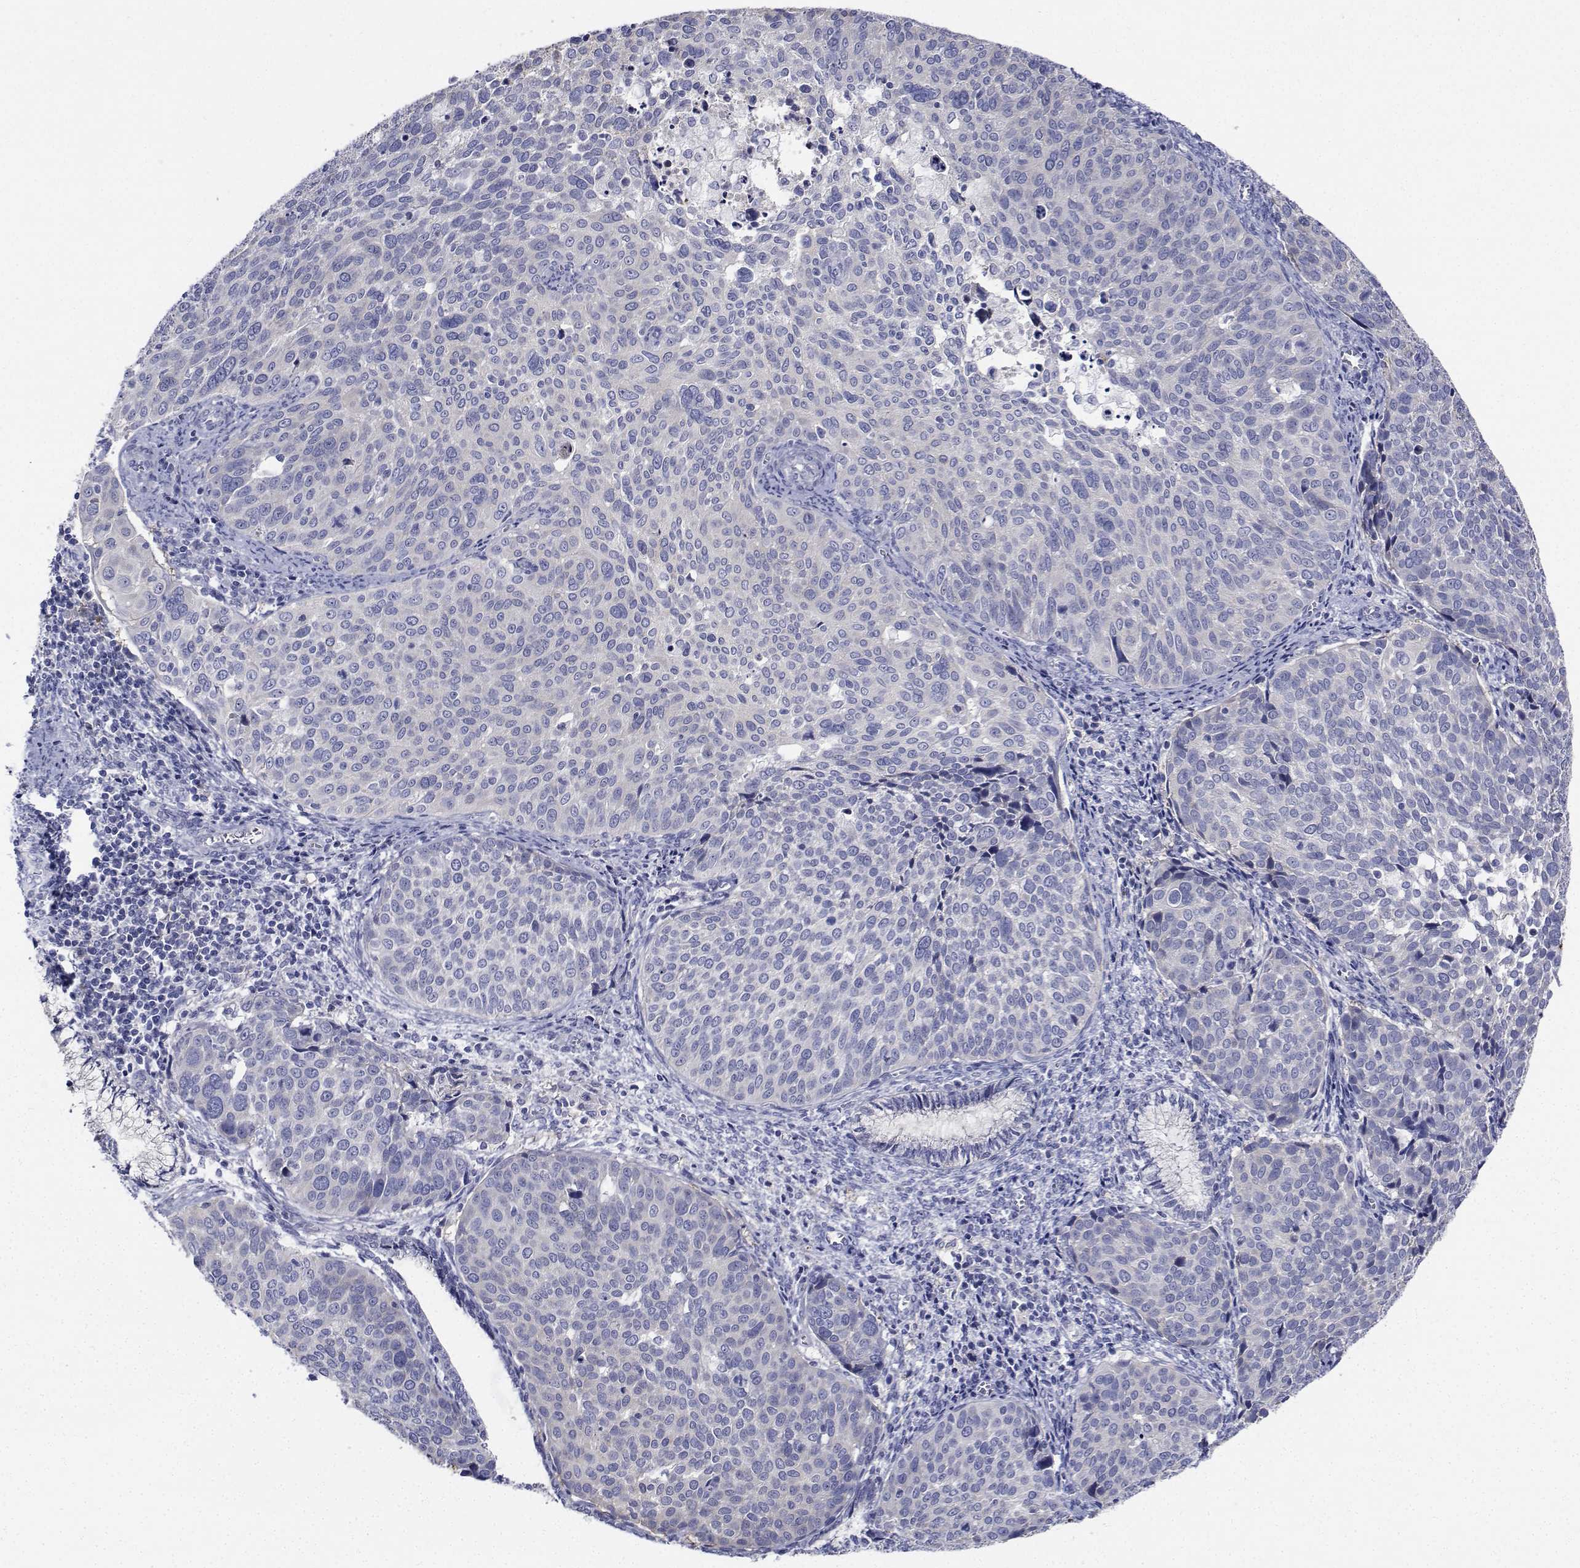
{"staining": {"intensity": "negative", "quantity": "none", "location": "none"}, "tissue": "cervical cancer", "cell_type": "Tumor cells", "image_type": "cancer", "snomed": [{"axis": "morphology", "description": "Squamous cell carcinoma, NOS"}, {"axis": "topography", "description": "Cervix"}], "caption": "Histopathology image shows no significant protein positivity in tumor cells of squamous cell carcinoma (cervical).", "gene": "CDHR3", "patient": {"sex": "female", "age": 39}}